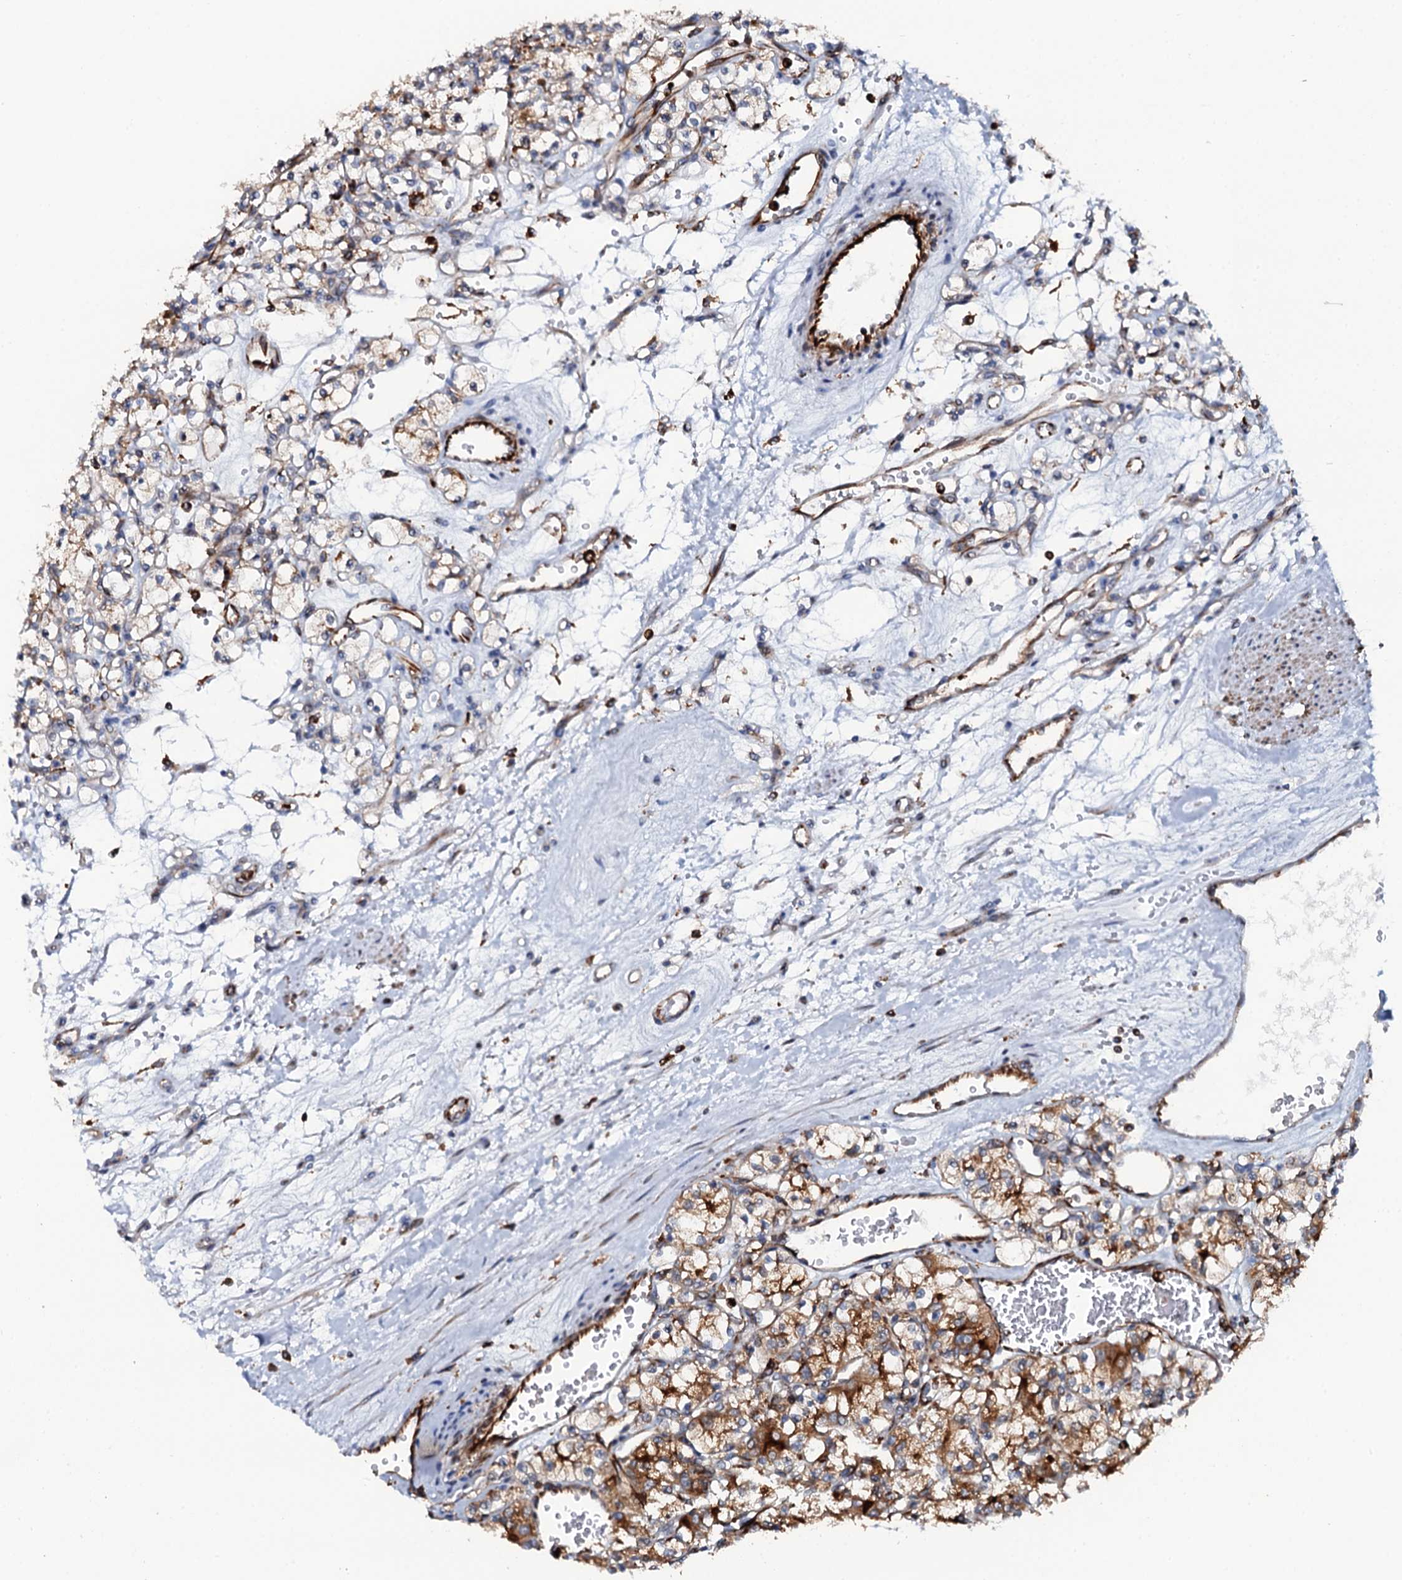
{"staining": {"intensity": "strong", "quantity": ">75%", "location": "cytoplasmic/membranous"}, "tissue": "renal cancer", "cell_type": "Tumor cells", "image_type": "cancer", "snomed": [{"axis": "morphology", "description": "Adenocarcinoma, NOS"}, {"axis": "topography", "description": "Kidney"}], "caption": "DAB (3,3'-diaminobenzidine) immunohistochemical staining of human renal cancer (adenocarcinoma) demonstrates strong cytoplasmic/membranous protein staining in approximately >75% of tumor cells.", "gene": "VAMP8", "patient": {"sex": "female", "age": 59}}